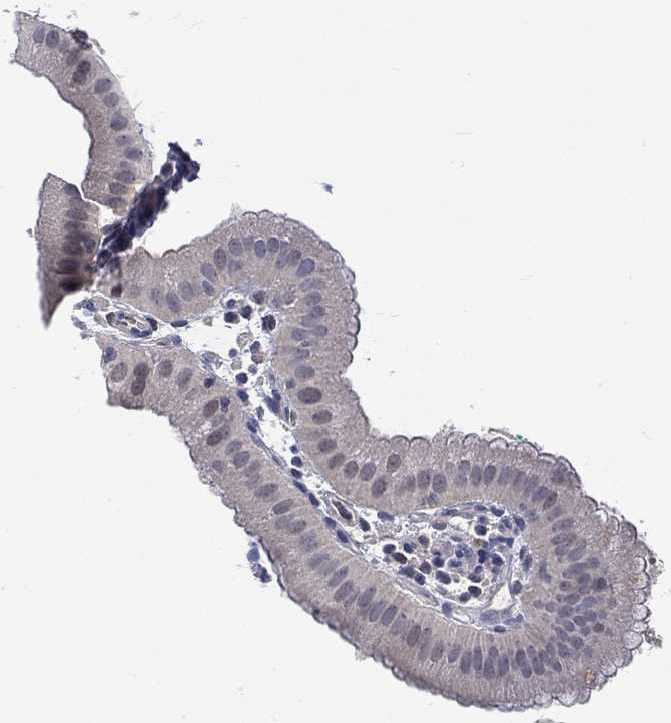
{"staining": {"intensity": "negative", "quantity": "none", "location": "none"}, "tissue": "gallbladder", "cell_type": "Glandular cells", "image_type": "normal", "snomed": [{"axis": "morphology", "description": "Normal tissue, NOS"}, {"axis": "topography", "description": "Gallbladder"}], "caption": "DAB immunohistochemical staining of unremarkable human gallbladder shows no significant expression in glandular cells.", "gene": "LRFN4", "patient": {"sex": "male", "age": 67}}